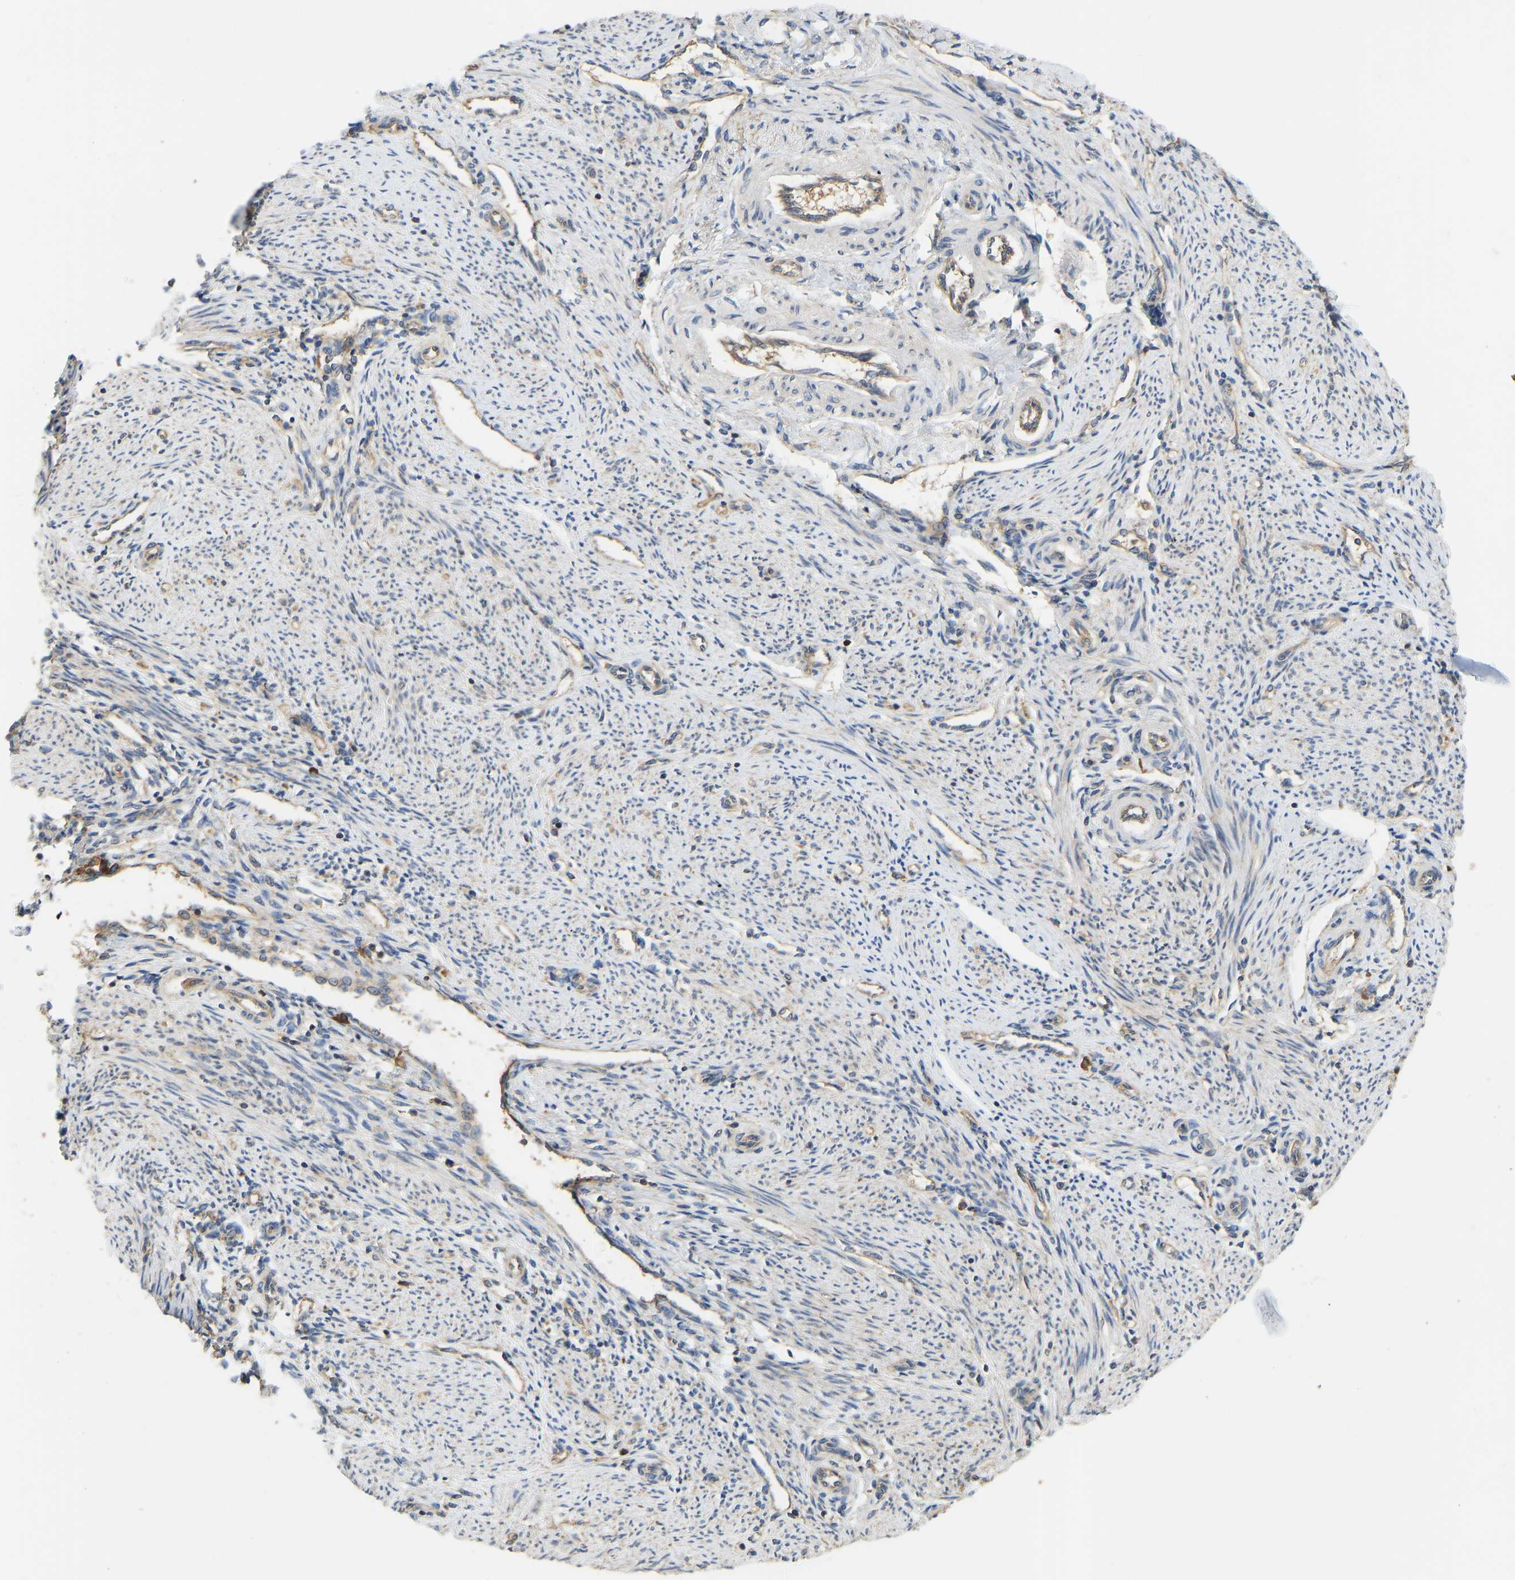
{"staining": {"intensity": "moderate", "quantity": ">75%", "location": "cytoplasmic/membranous"}, "tissue": "endometrium", "cell_type": "Cells in endometrial stroma", "image_type": "normal", "snomed": [{"axis": "morphology", "description": "Normal tissue, NOS"}, {"axis": "topography", "description": "Endometrium"}], "caption": "Immunohistochemical staining of unremarkable endometrium displays >75% levels of moderate cytoplasmic/membranous protein positivity in approximately >75% of cells in endometrial stroma. The staining was performed using DAB to visualize the protein expression in brown, while the nuclei were stained in blue with hematoxylin (Magnification: 20x).", "gene": "RPS6KB2", "patient": {"sex": "female", "age": 42}}